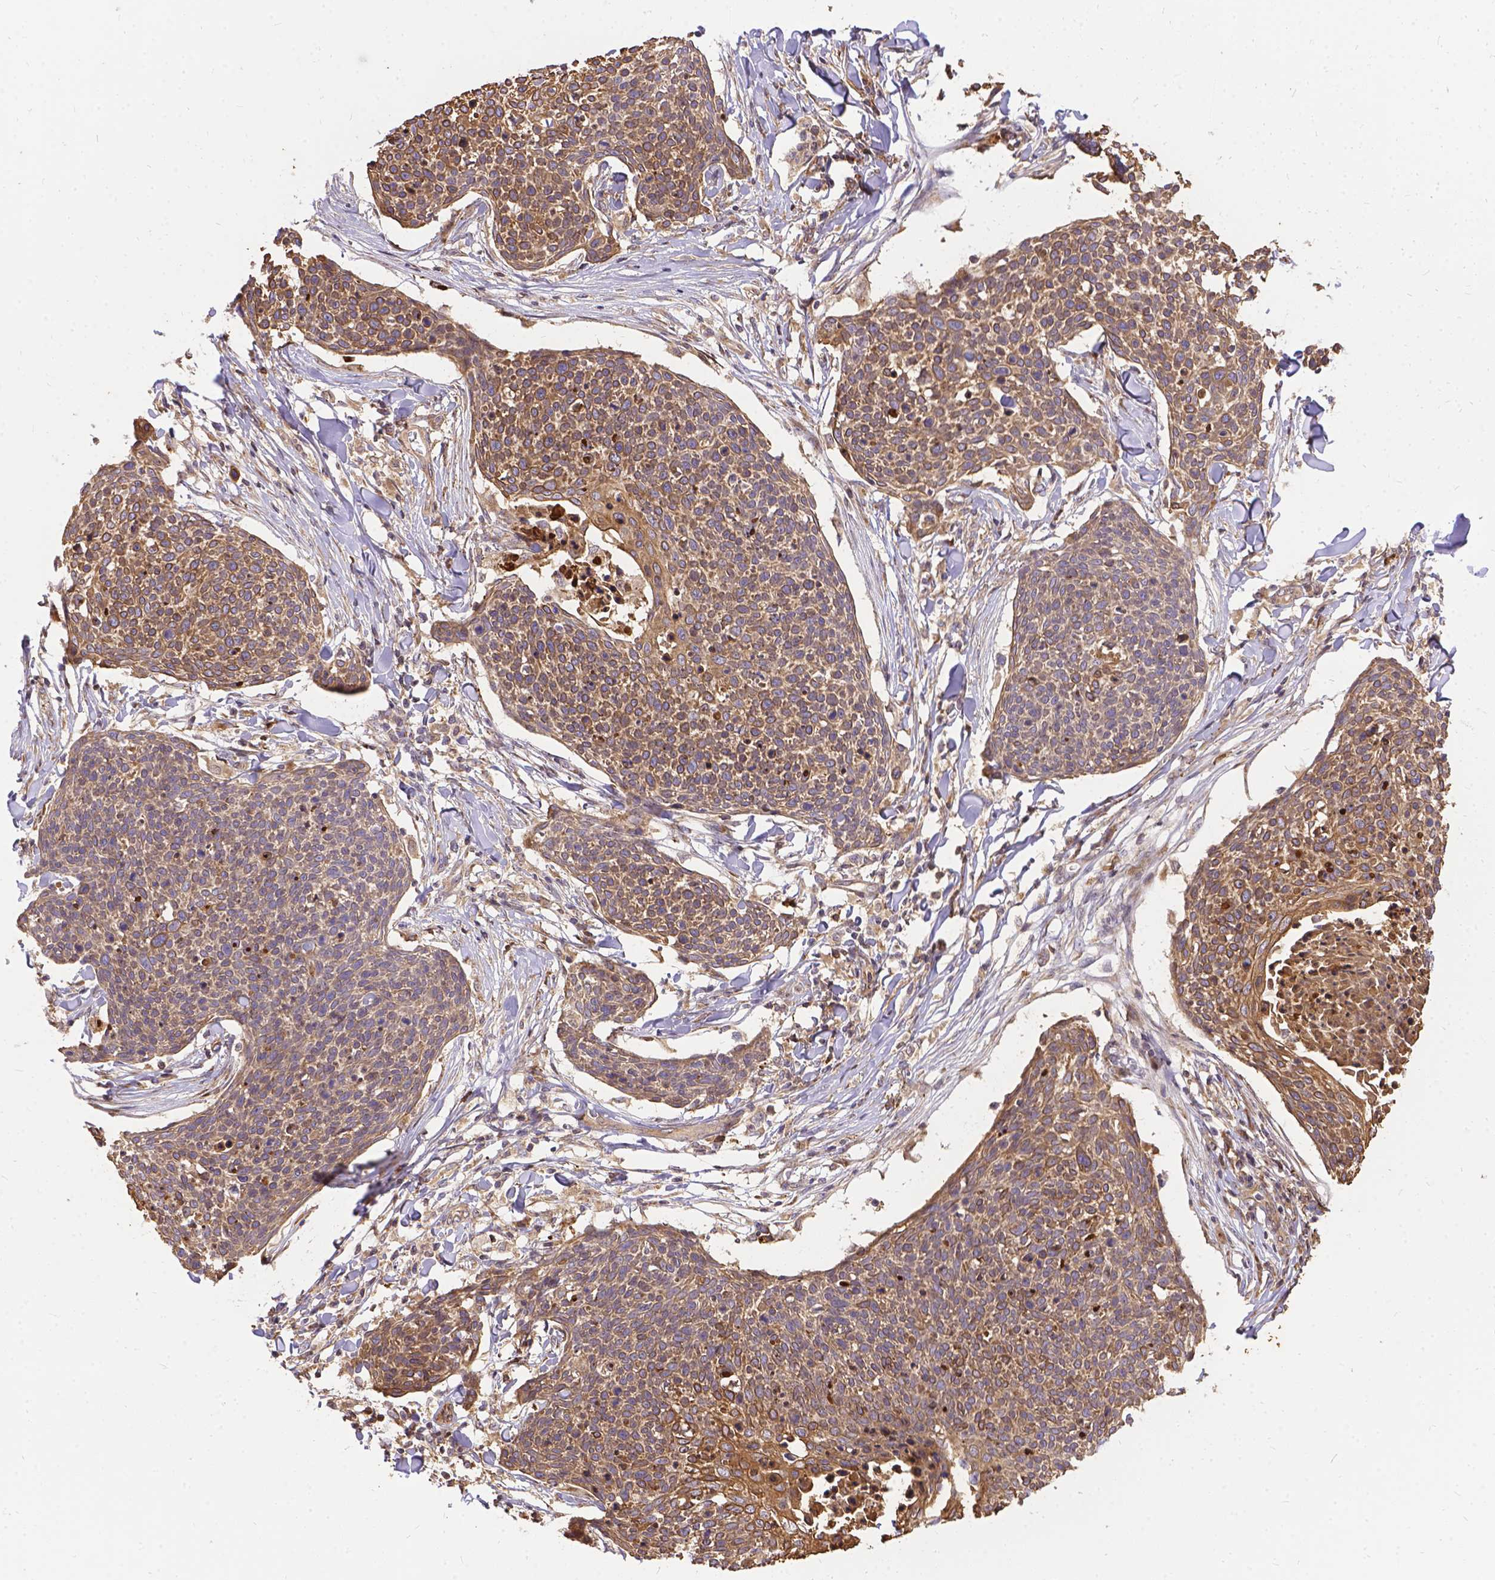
{"staining": {"intensity": "weak", "quantity": ">75%", "location": "cytoplasmic/membranous"}, "tissue": "skin cancer", "cell_type": "Tumor cells", "image_type": "cancer", "snomed": [{"axis": "morphology", "description": "Squamous cell carcinoma, NOS"}, {"axis": "topography", "description": "Skin"}, {"axis": "topography", "description": "Vulva"}], "caption": "Human skin cancer stained with a brown dye shows weak cytoplasmic/membranous positive expression in about >75% of tumor cells.", "gene": "DENND6A", "patient": {"sex": "female", "age": 75}}